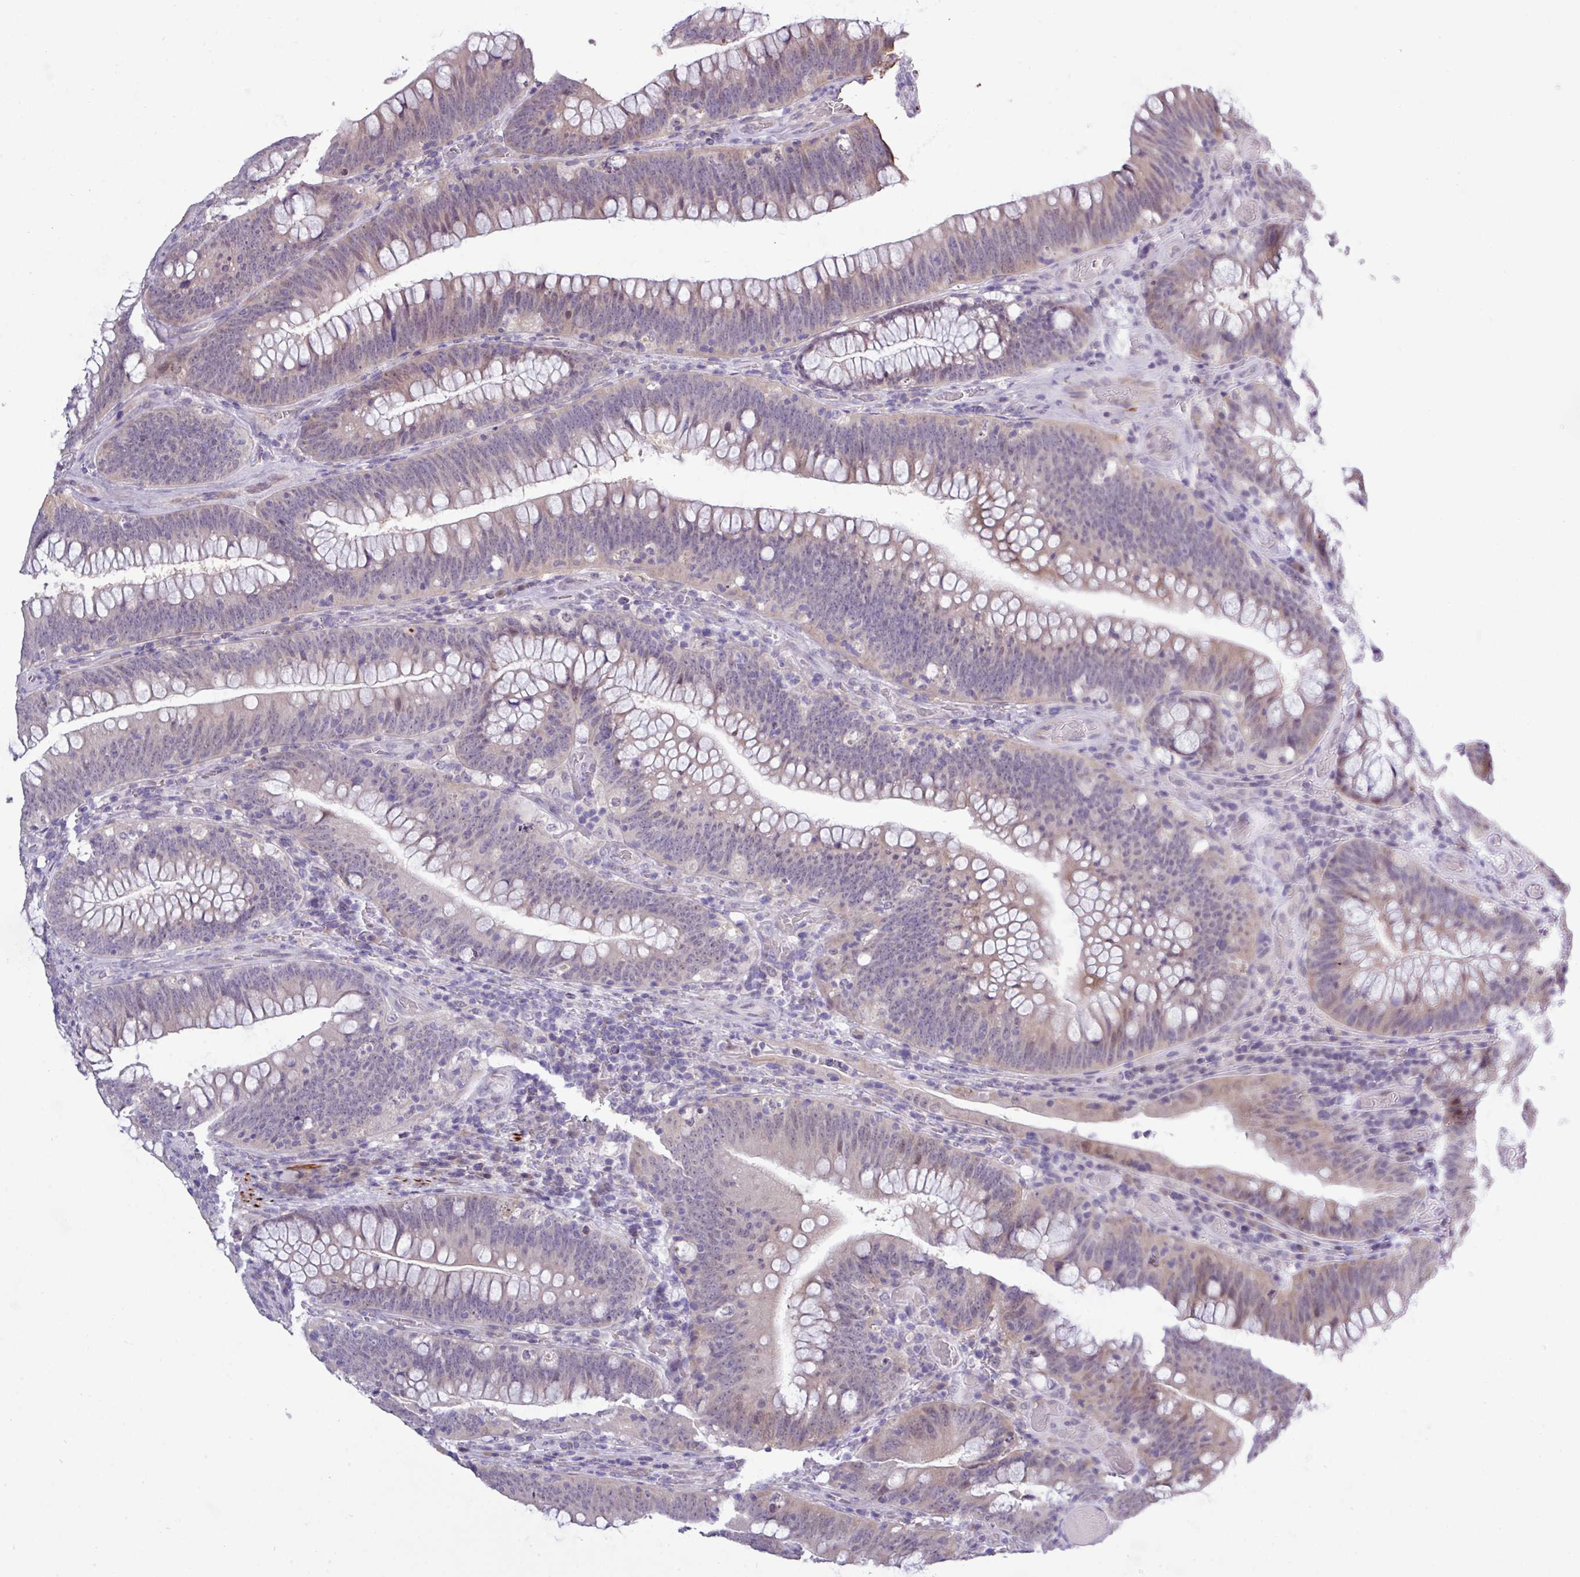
{"staining": {"intensity": "weak", "quantity": "<25%", "location": "cytoplasmic/membranous,nuclear"}, "tissue": "colorectal cancer", "cell_type": "Tumor cells", "image_type": "cancer", "snomed": [{"axis": "morphology", "description": "Normal tissue, NOS"}, {"axis": "topography", "description": "Colon"}], "caption": "Immunohistochemical staining of human colorectal cancer reveals no significant staining in tumor cells.", "gene": "RIPPLY1", "patient": {"sex": "female", "age": 82}}